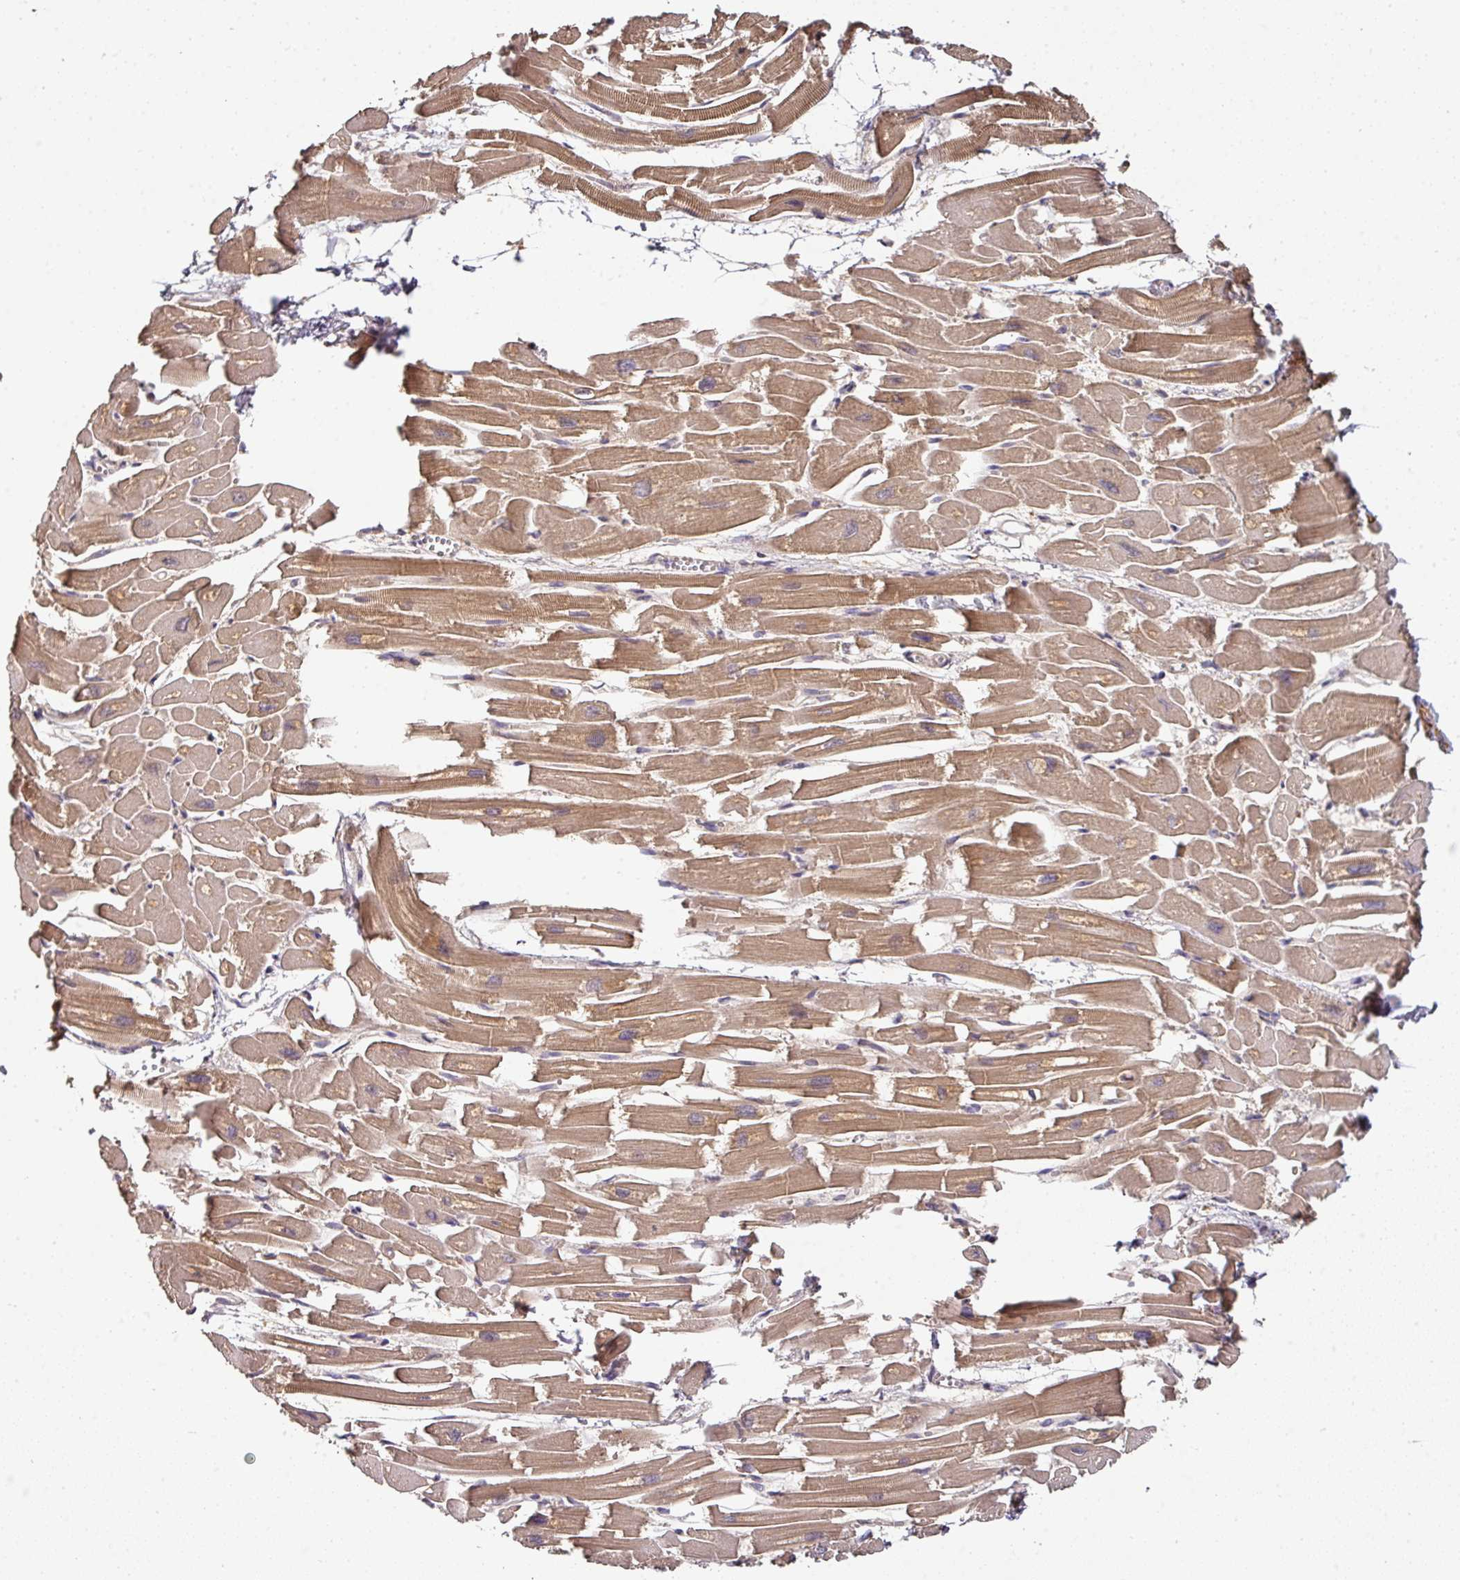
{"staining": {"intensity": "moderate", "quantity": ">75%", "location": "cytoplasmic/membranous"}, "tissue": "heart muscle", "cell_type": "Cardiomyocytes", "image_type": "normal", "snomed": [{"axis": "morphology", "description": "Normal tissue, NOS"}, {"axis": "topography", "description": "Heart"}], "caption": "IHC image of unremarkable heart muscle: heart muscle stained using immunohistochemistry (IHC) shows medium levels of moderate protein expression localized specifically in the cytoplasmic/membranous of cardiomyocytes, appearing as a cytoplasmic/membranous brown color.", "gene": "ACVR2B", "patient": {"sex": "male", "age": 54}}